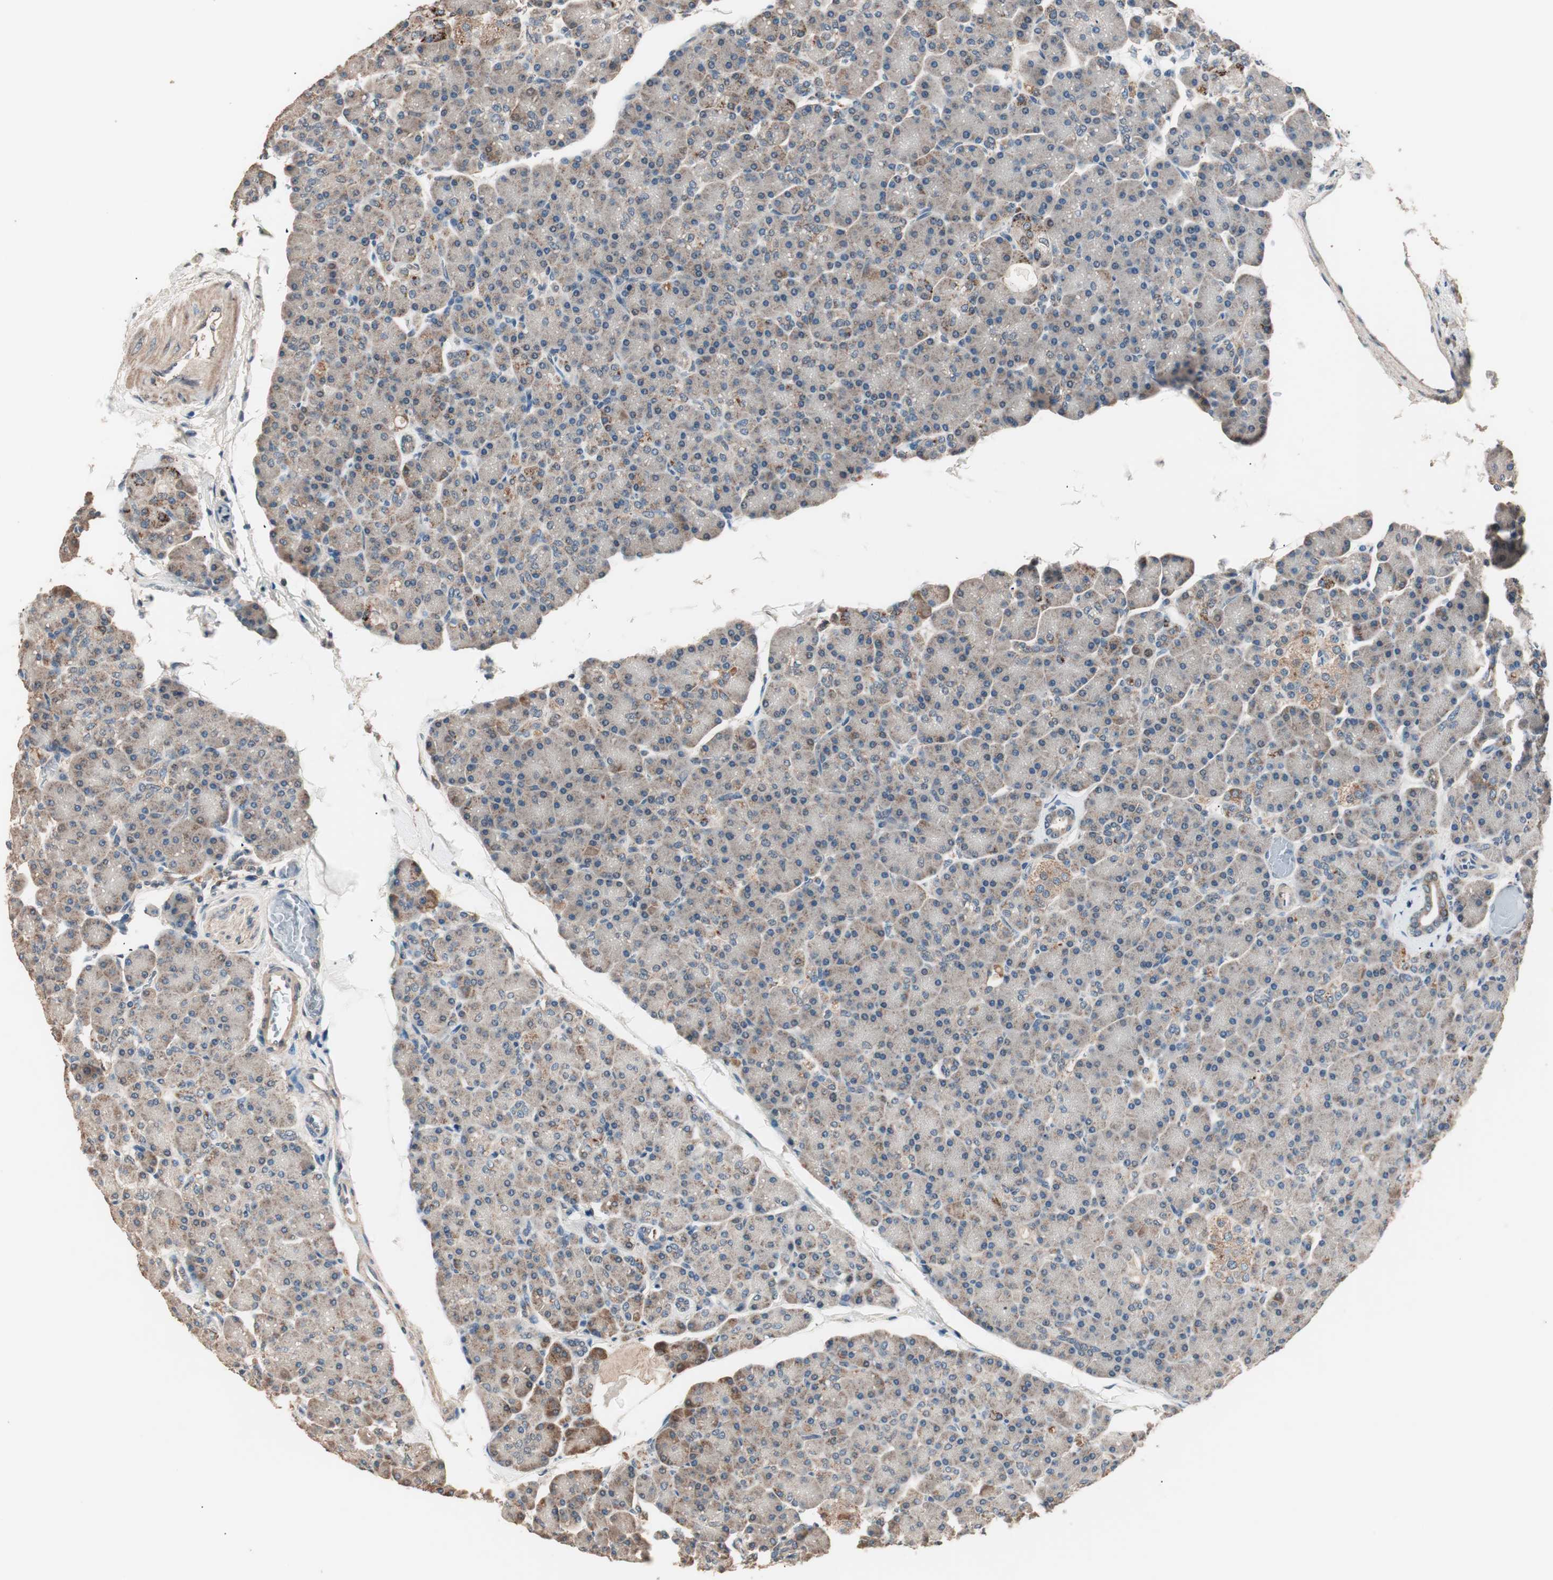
{"staining": {"intensity": "weak", "quantity": ">75%", "location": "cytoplasmic/membranous"}, "tissue": "pancreas", "cell_type": "Exocrine glandular cells", "image_type": "normal", "snomed": [{"axis": "morphology", "description": "Normal tissue, NOS"}, {"axis": "topography", "description": "Pancreas"}], "caption": "Immunohistochemical staining of benign pancreas reveals low levels of weak cytoplasmic/membranous positivity in approximately >75% of exocrine glandular cells. (Brightfield microscopy of DAB IHC at high magnification).", "gene": "NFRKB", "patient": {"sex": "female", "age": 43}}